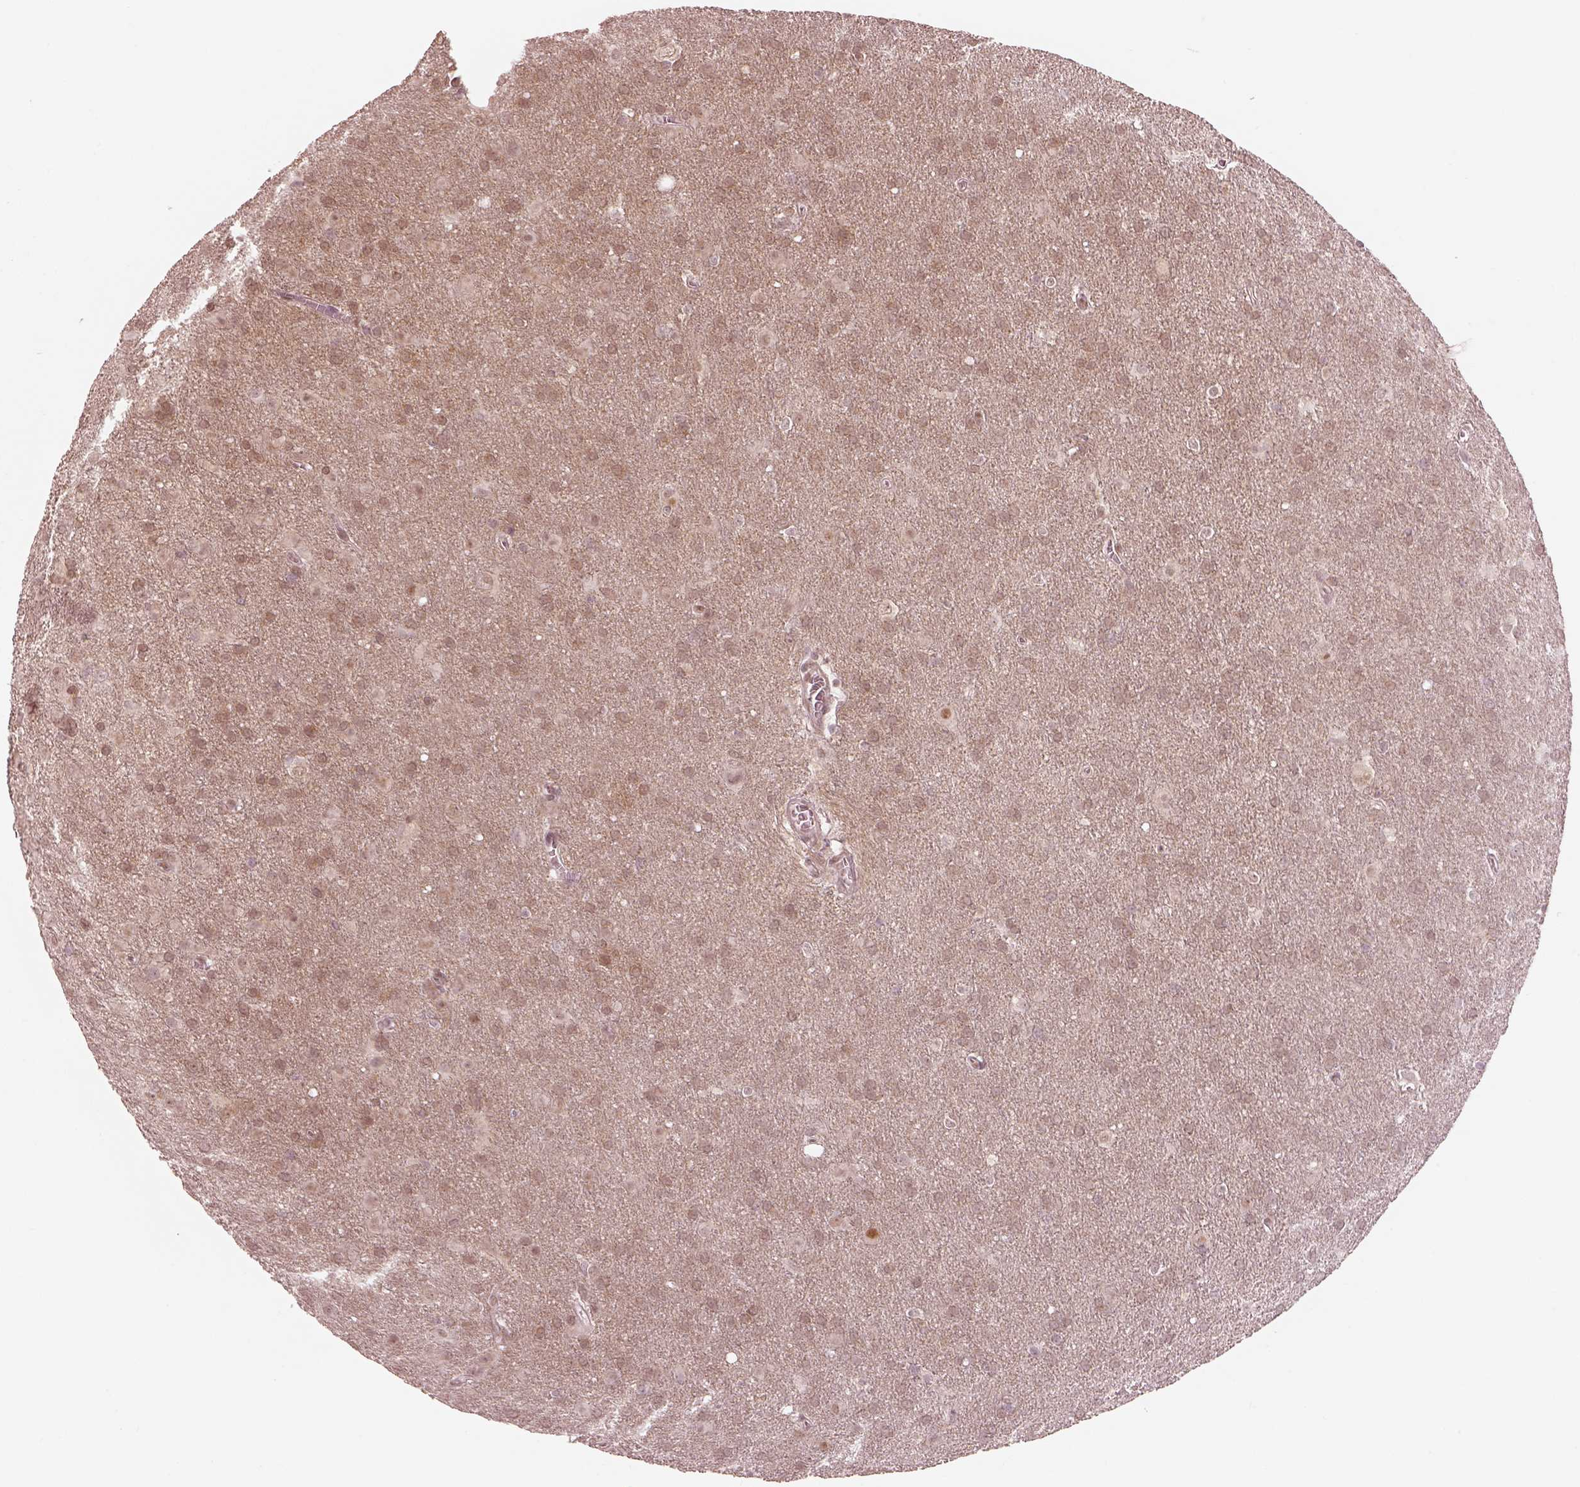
{"staining": {"intensity": "weak", "quantity": "25%-75%", "location": "cytoplasmic/membranous"}, "tissue": "glioma", "cell_type": "Tumor cells", "image_type": "cancer", "snomed": [{"axis": "morphology", "description": "Glioma, malignant, Low grade"}, {"axis": "topography", "description": "Brain"}], "caption": "There is low levels of weak cytoplasmic/membranous staining in tumor cells of glioma, as demonstrated by immunohistochemical staining (brown color).", "gene": "IQCB1", "patient": {"sex": "male", "age": 58}}